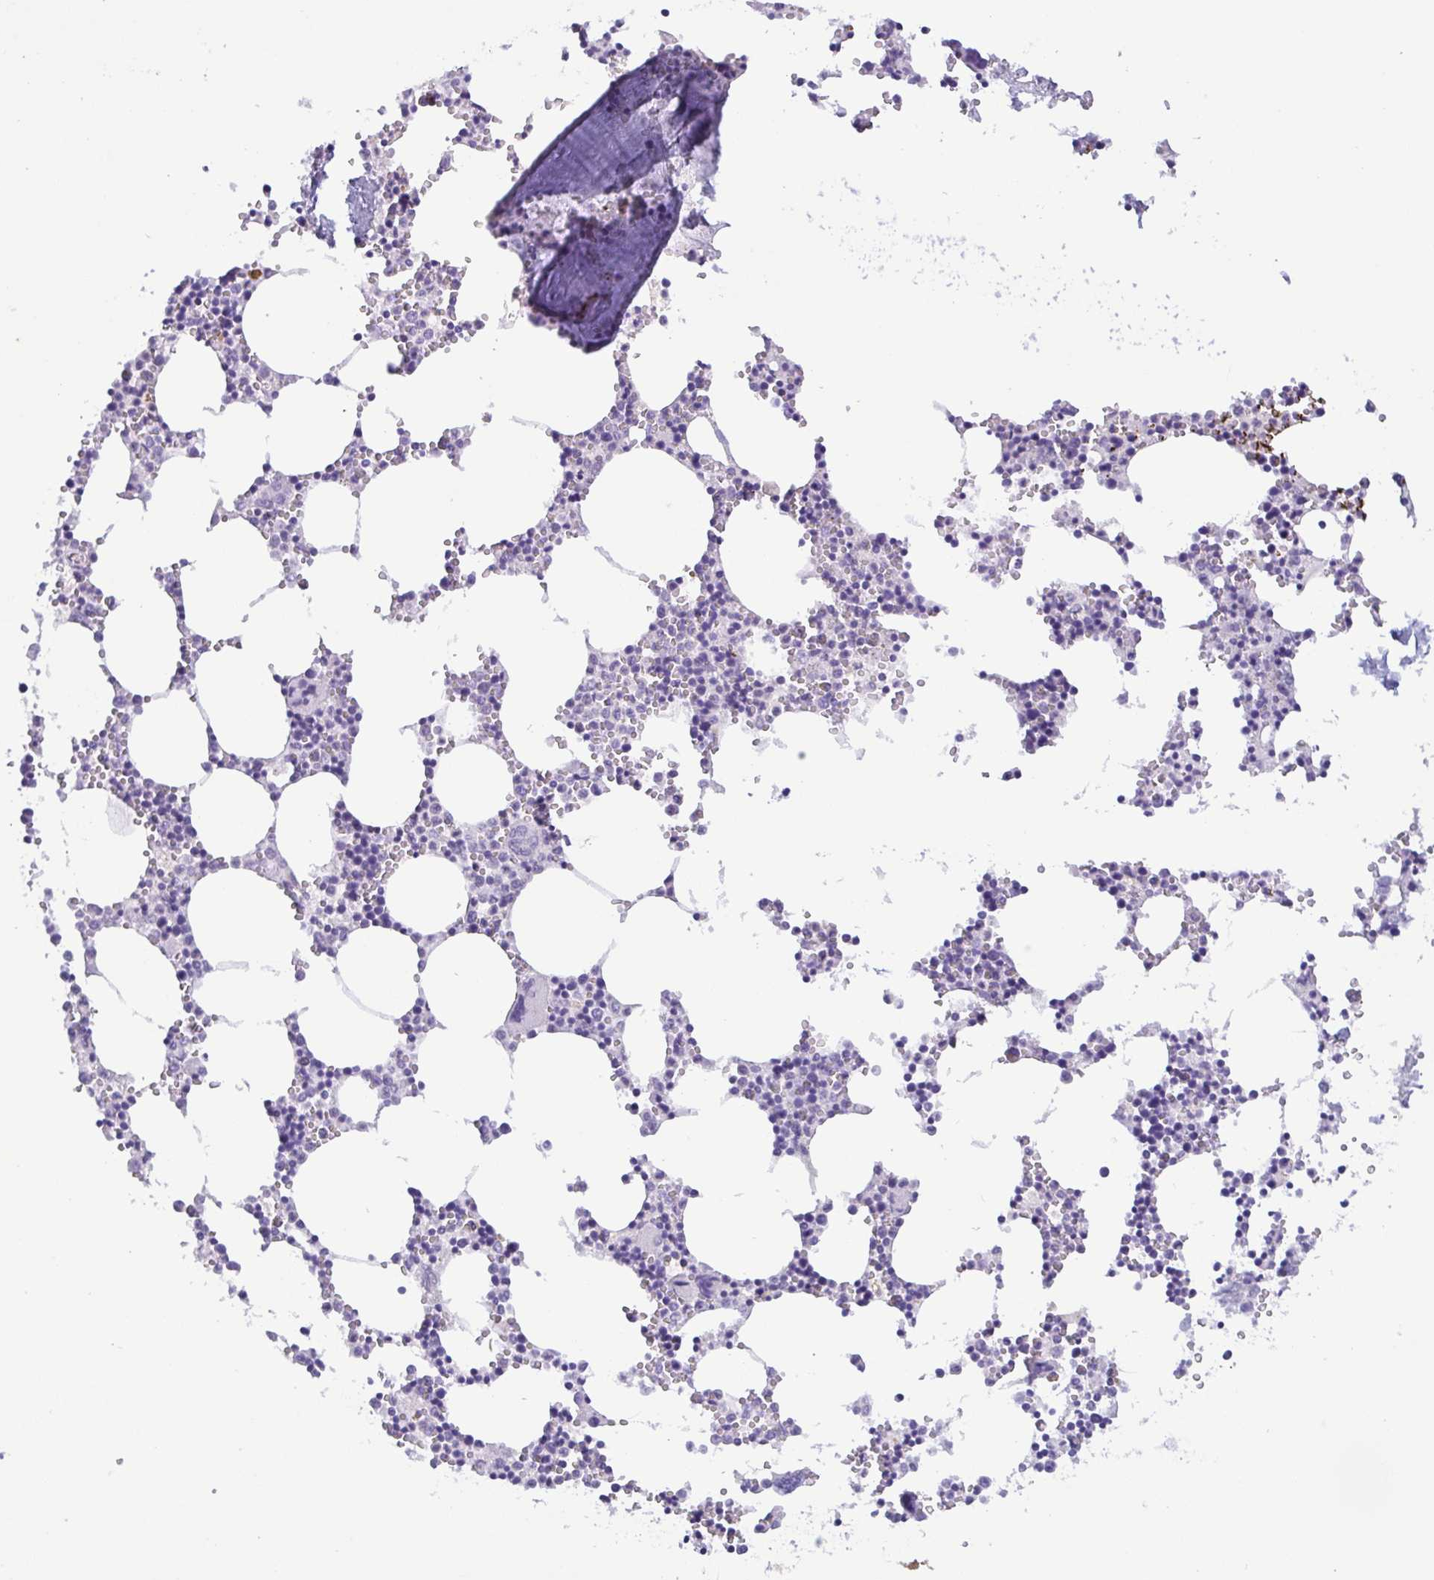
{"staining": {"intensity": "negative", "quantity": "none", "location": "none"}, "tissue": "bone marrow", "cell_type": "Hematopoietic cells", "image_type": "normal", "snomed": [{"axis": "morphology", "description": "Normal tissue, NOS"}, {"axis": "topography", "description": "Bone marrow"}], "caption": "This is an immunohistochemistry micrograph of normal human bone marrow. There is no positivity in hematopoietic cells.", "gene": "MYL7", "patient": {"sex": "male", "age": 54}}